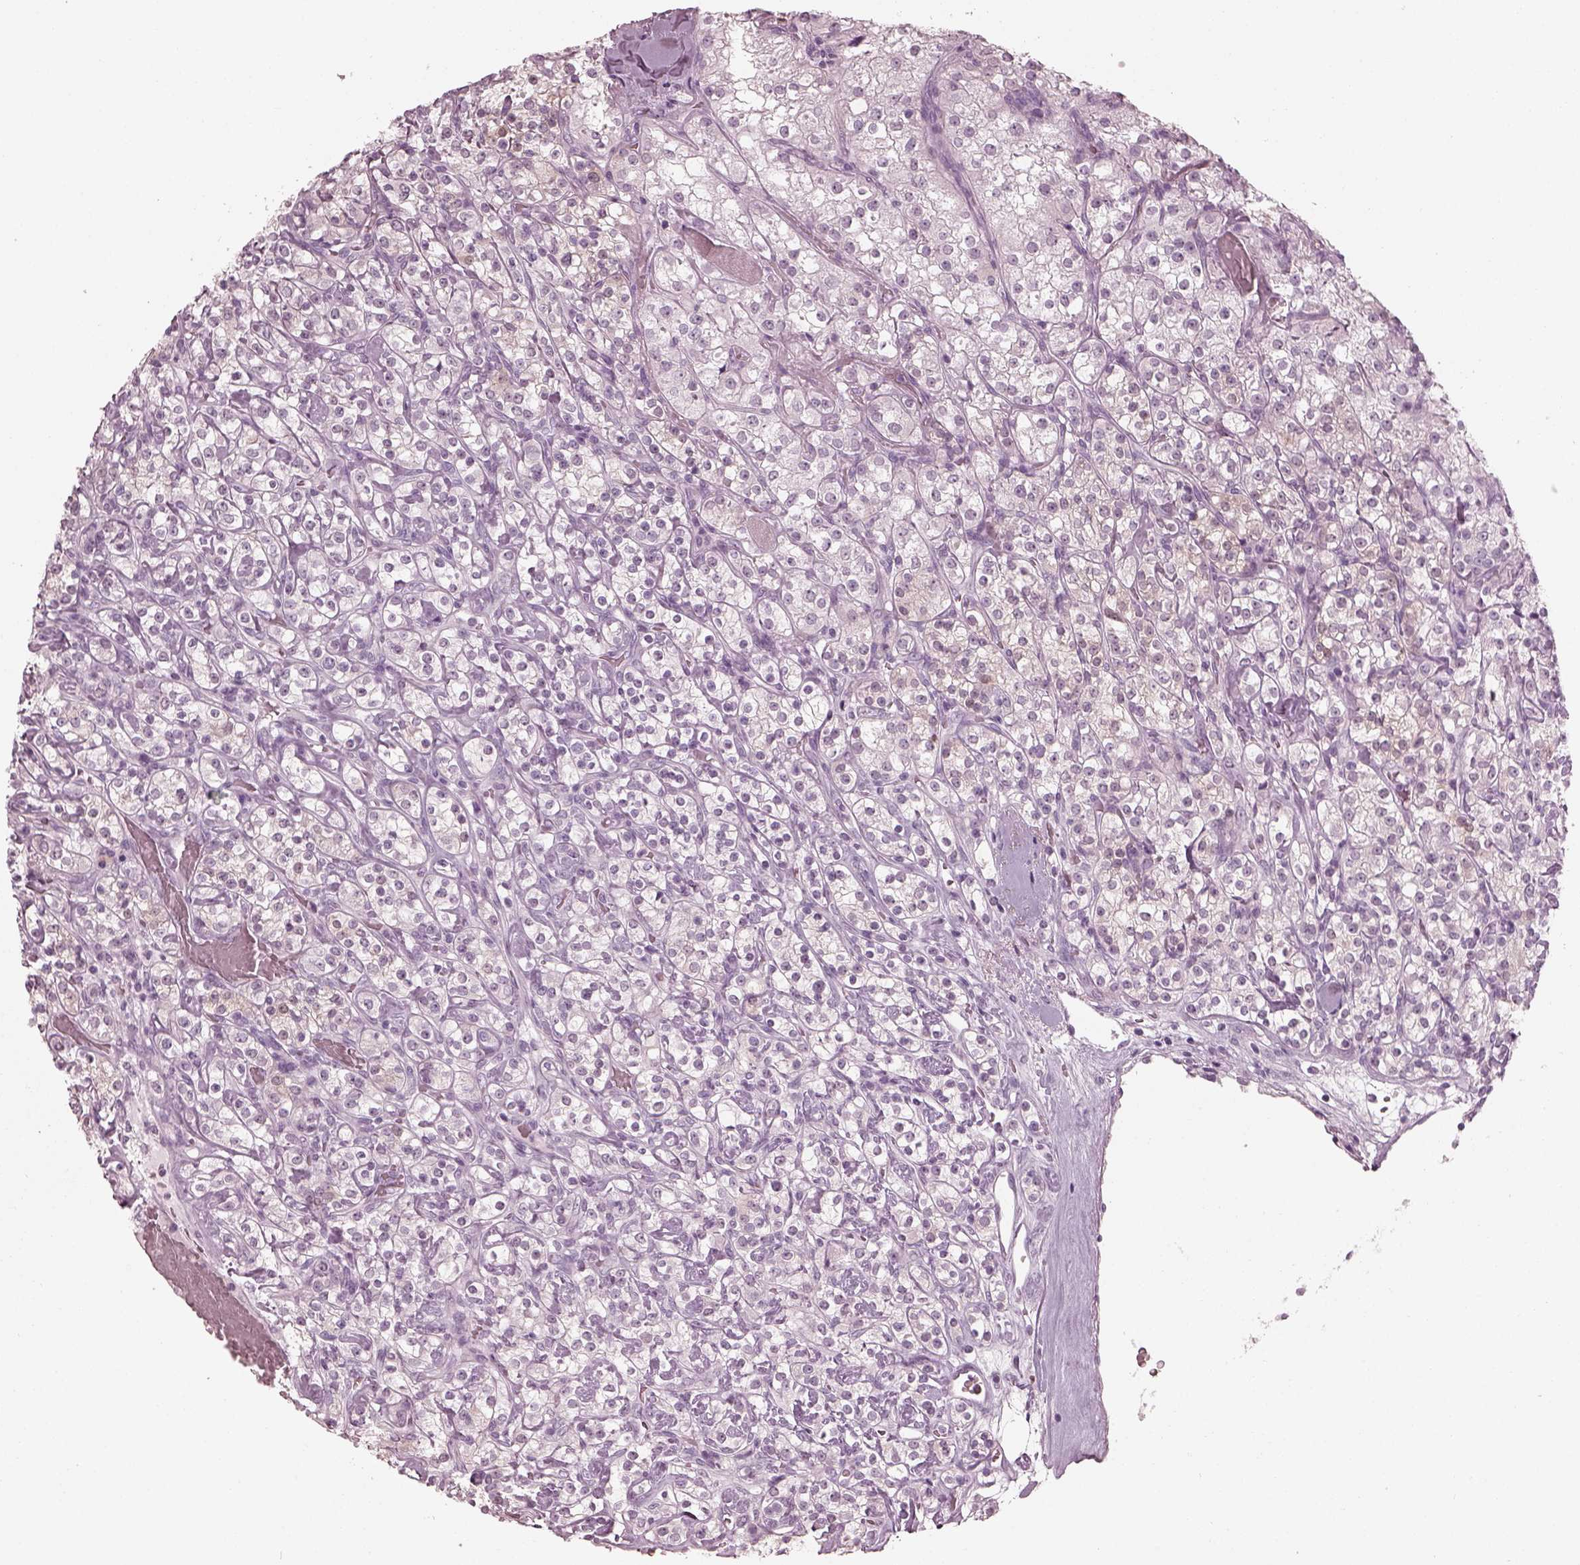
{"staining": {"intensity": "negative", "quantity": "none", "location": "none"}, "tissue": "renal cancer", "cell_type": "Tumor cells", "image_type": "cancer", "snomed": [{"axis": "morphology", "description": "Adenocarcinoma, NOS"}, {"axis": "topography", "description": "Kidney"}], "caption": "Immunohistochemistry (IHC) photomicrograph of renal cancer (adenocarcinoma) stained for a protein (brown), which exhibits no expression in tumor cells.", "gene": "C2orf81", "patient": {"sex": "male", "age": 77}}